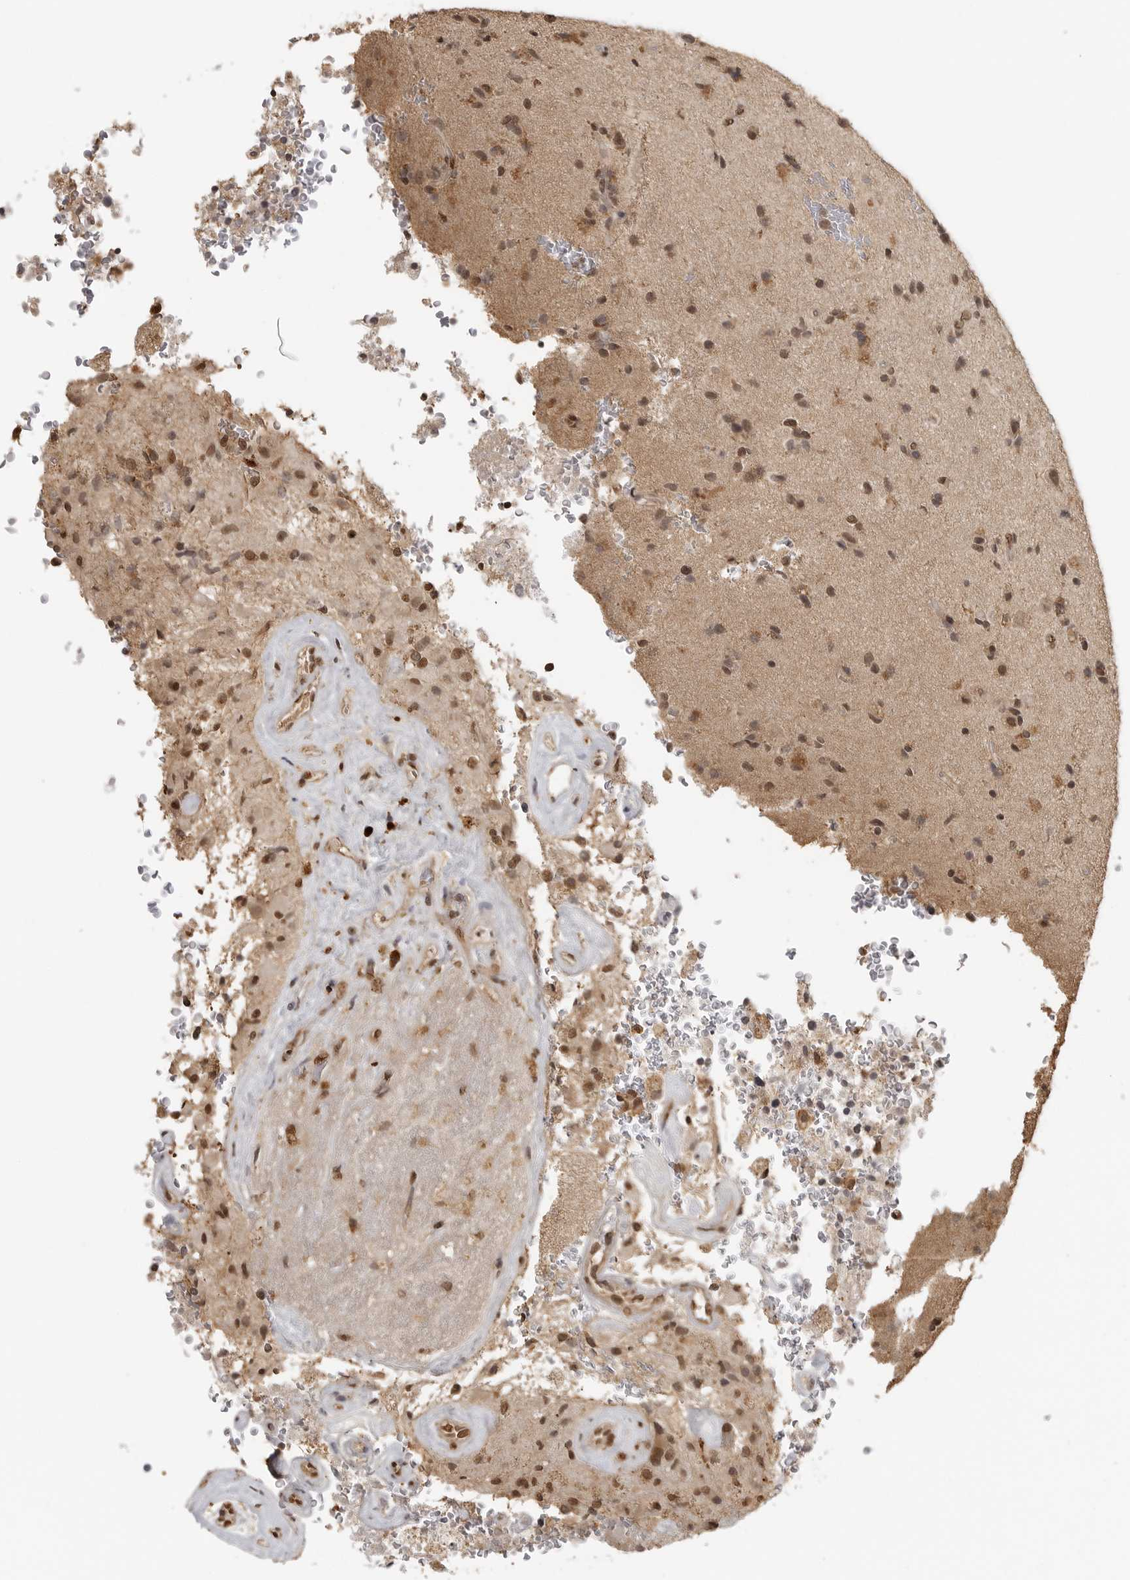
{"staining": {"intensity": "moderate", "quantity": ">75%", "location": "nuclear"}, "tissue": "glioma", "cell_type": "Tumor cells", "image_type": "cancer", "snomed": [{"axis": "morphology", "description": "Glioma, malignant, High grade"}, {"axis": "topography", "description": "Brain"}], "caption": "A brown stain highlights moderate nuclear expression of a protein in malignant high-grade glioma tumor cells. The staining was performed using DAB to visualize the protein expression in brown, while the nuclei were stained in blue with hematoxylin (Magnification: 20x).", "gene": "CLOCK", "patient": {"sex": "male", "age": 72}}